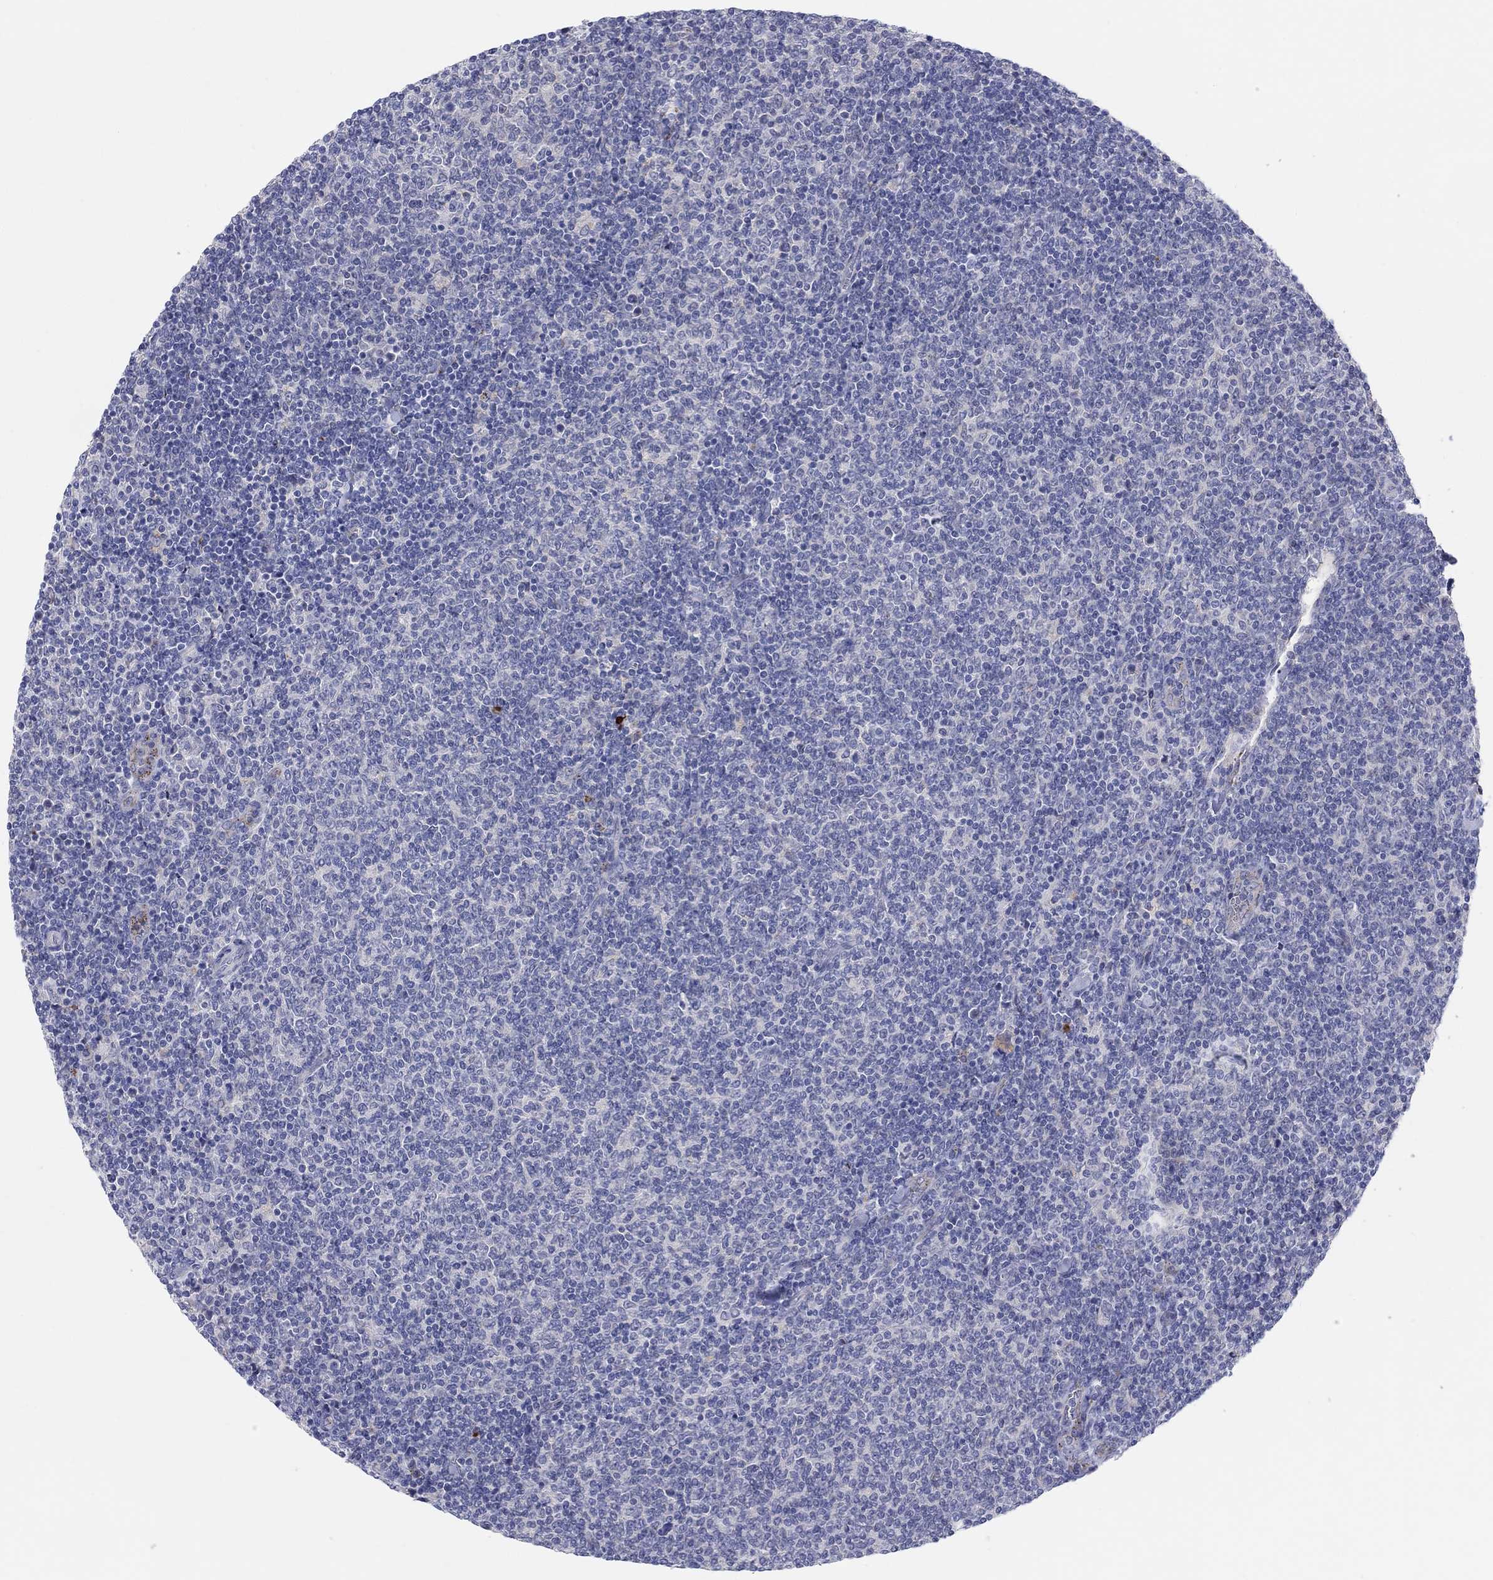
{"staining": {"intensity": "negative", "quantity": "none", "location": "none"}, "tissue": "lymphoma", "cell_type": "Tumor cells", "image_type": "cancer", "snomed": [{"axis": "morphology", "description": "Malignant lymphoma, non-Hodgkin's type, Low grade"}, {"axis": "topography", "description": "Lymph node"}], "caption": "The IHC histopathology image has no significant expression in tumor cells of malignant lymphoma, non-Hodgkin's type (low-grade) tissue. (DAB (3,3'-diaminobenzidine) immunohistochemistry (IHC) visualized using brightfield microscopy, high magnification).", "gene": "BCO2", "patient": {"sex": "male", "age": 52}}